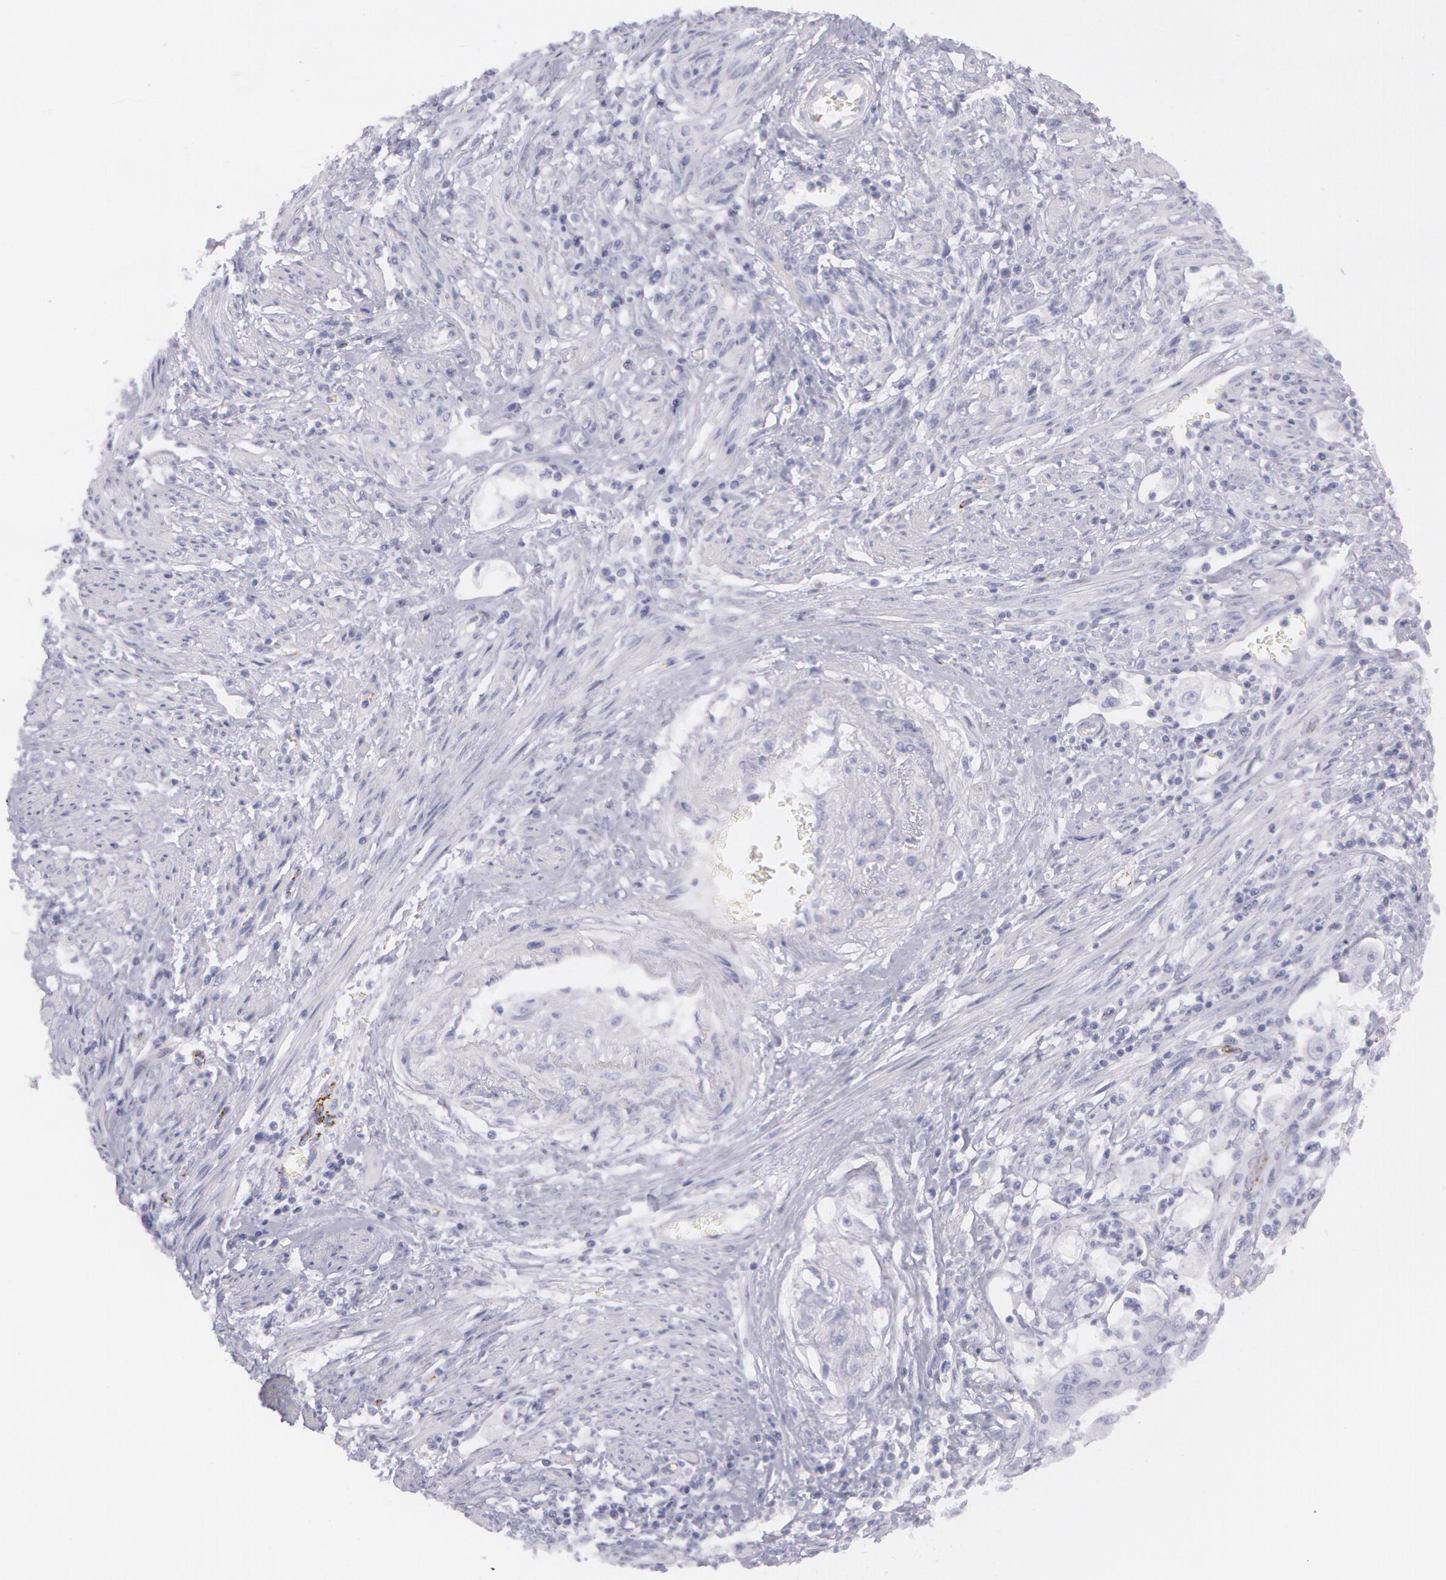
{"staining": {"intensity": "negative", "quantity": "none", "location": "none"}, "tissue": "endometrial cancer", "cell_type": "Tumor cells", "image_type": "cancer", "snomed": [{"axis": "morphology", "description": "Adenocarcinoma, NOS"}, {"axis": "topography", "description": "Endometrium"}], "caption": "An image of endometrial adenocarcinoma stained for a protein reveals no brown staining in tumor cells.", "gene": "AMACR", "patient": {"sex": "female", "age": 75}}